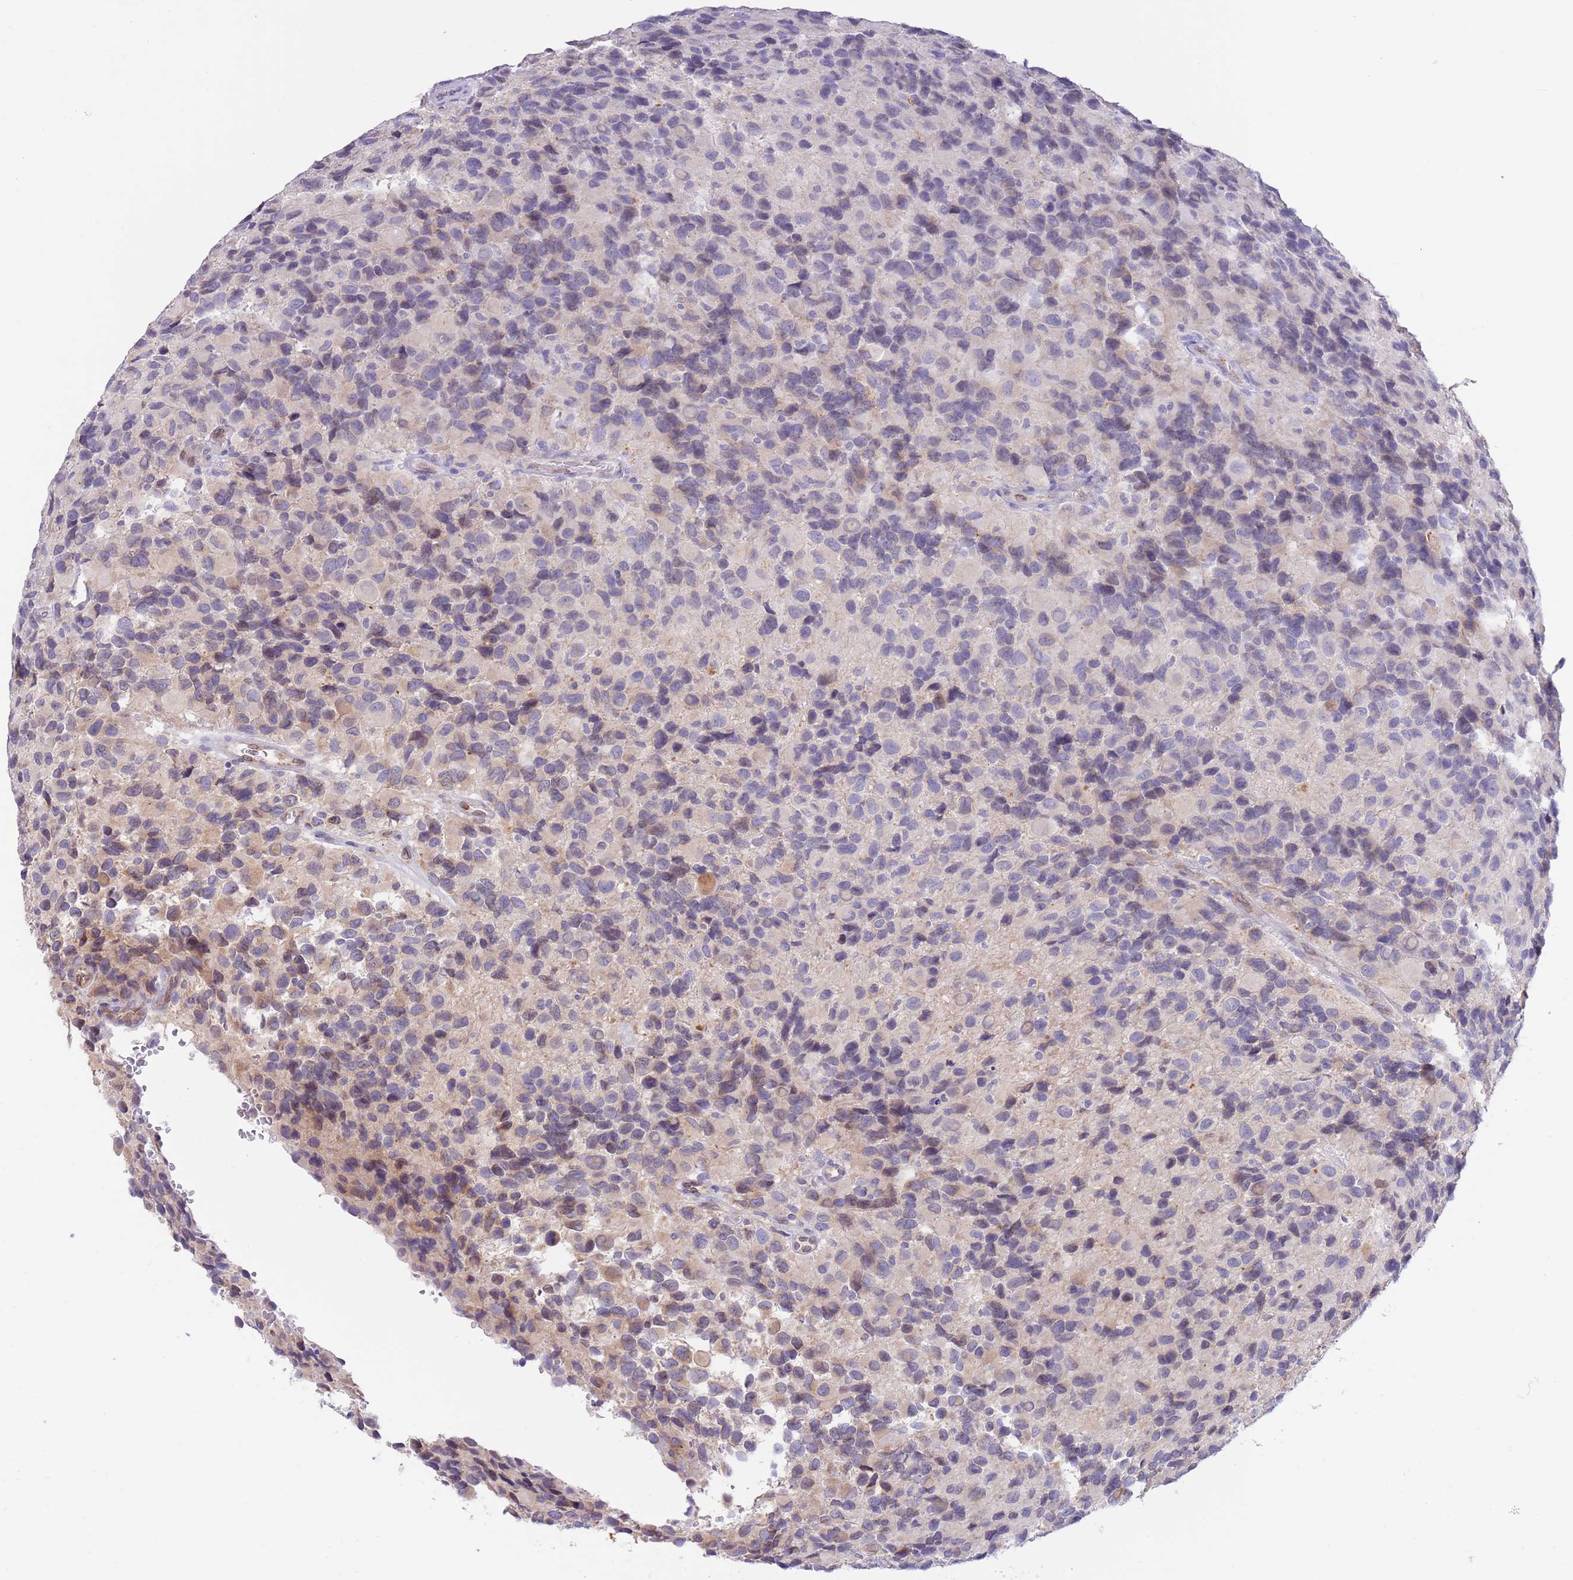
{"staining": {"intensity": "negative", "quantity": "none", "location": "none"}, "tissue": "glioma", "cell_type": "Tumor cells", "image_type": "cancer", "snomed": [{"axis": "morphology", "description": "Glioma, malignant, High grade"}, {"axis": "topography", "description": "Brain"}], "caption": "Micrograph shows no protein positivity in tumor cells of glioma tissue.", "gene": "EBPL", "patient": {"sex": "male", "age": 77}}